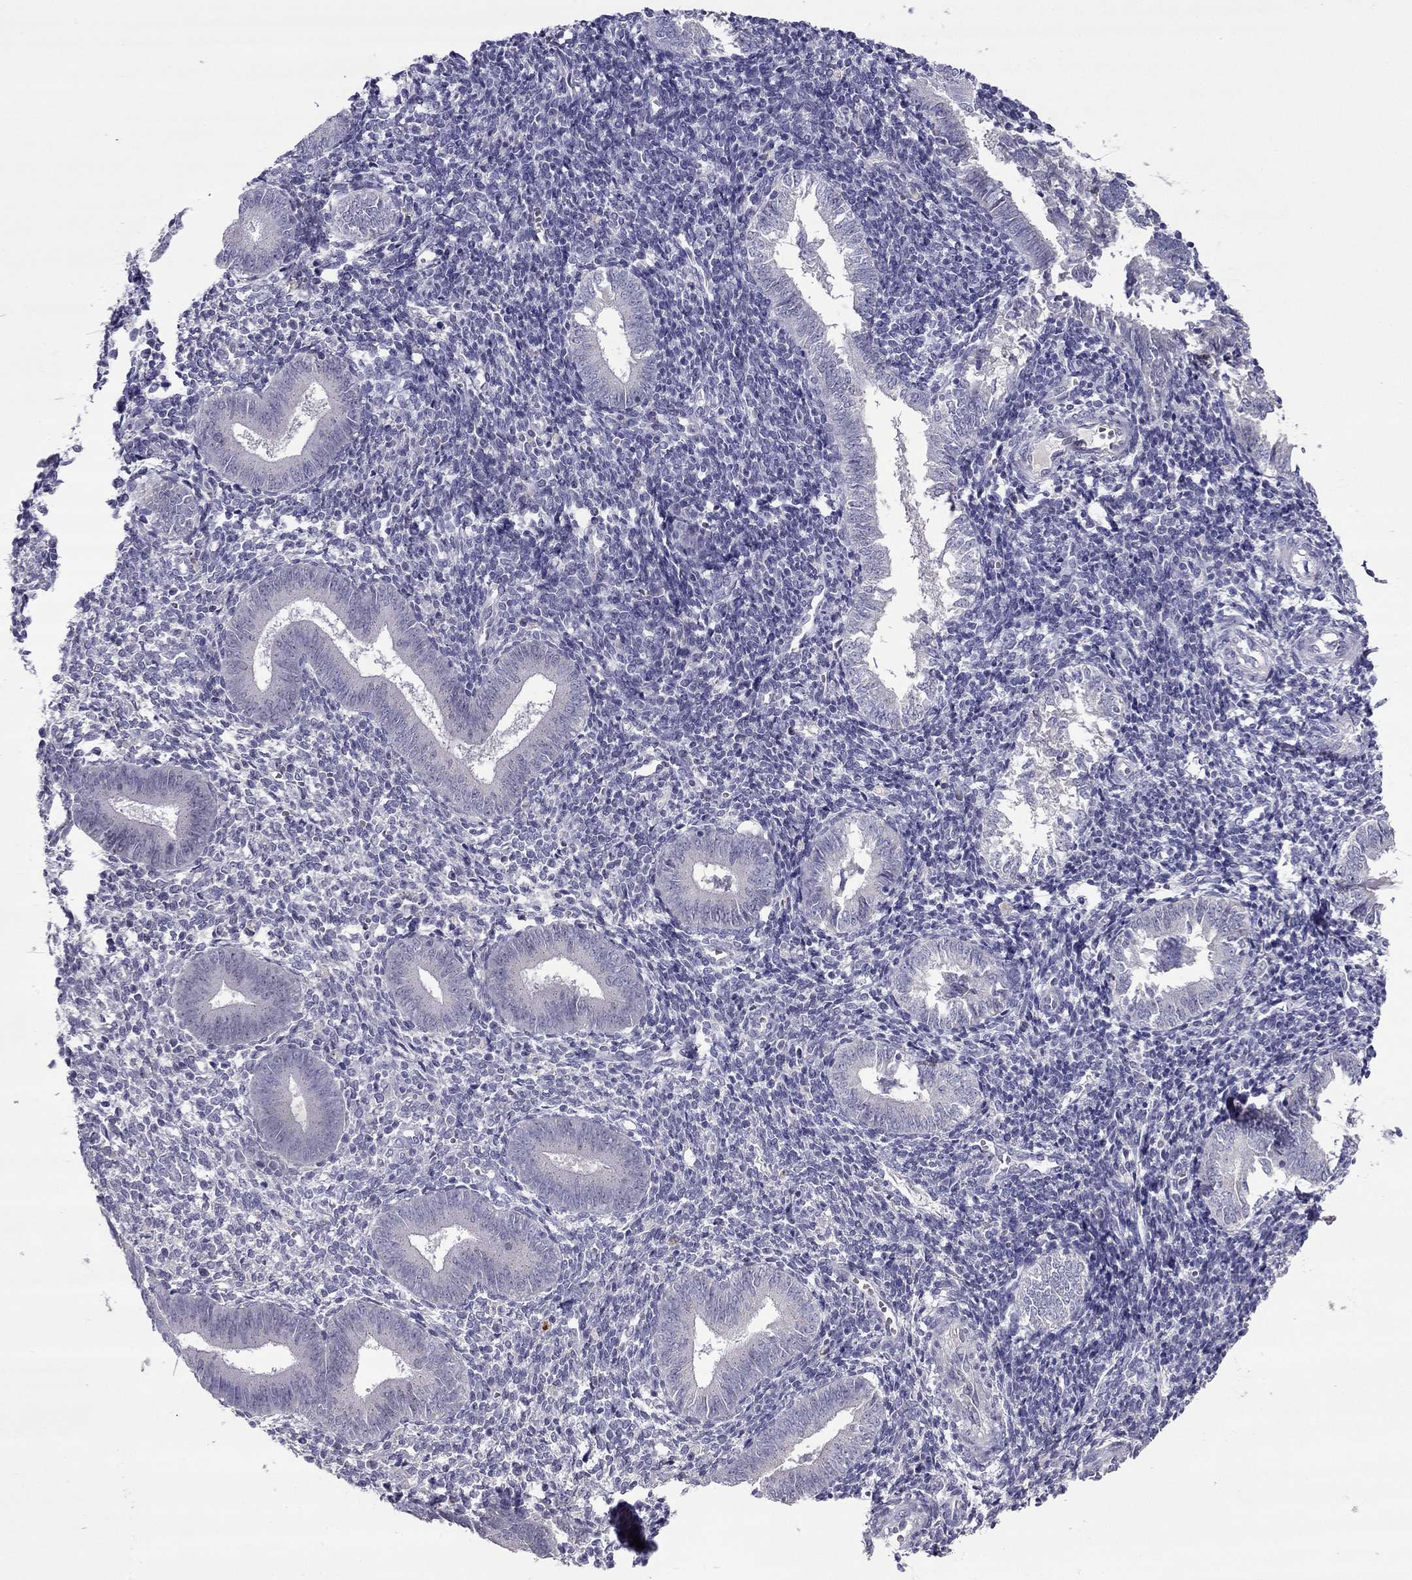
{"staining": {"intensity": "negative", "quantity": "none", "location": "none"}, "tissue": "endometrium", "cell_type": "Cells in endometrial stroma", "image_type": "normal", "snomed": [{"axis": "morphology", "description": "Normal tissue, NOS"}, {"axis": "topography", "description": "Endometrium"}], "caption": "An image of endometrium stained for a protein reveals no brown staining in cells in endometrial stroma.", "gene": "MYBPH", "patient": {"sex": "female", "age": 25}}